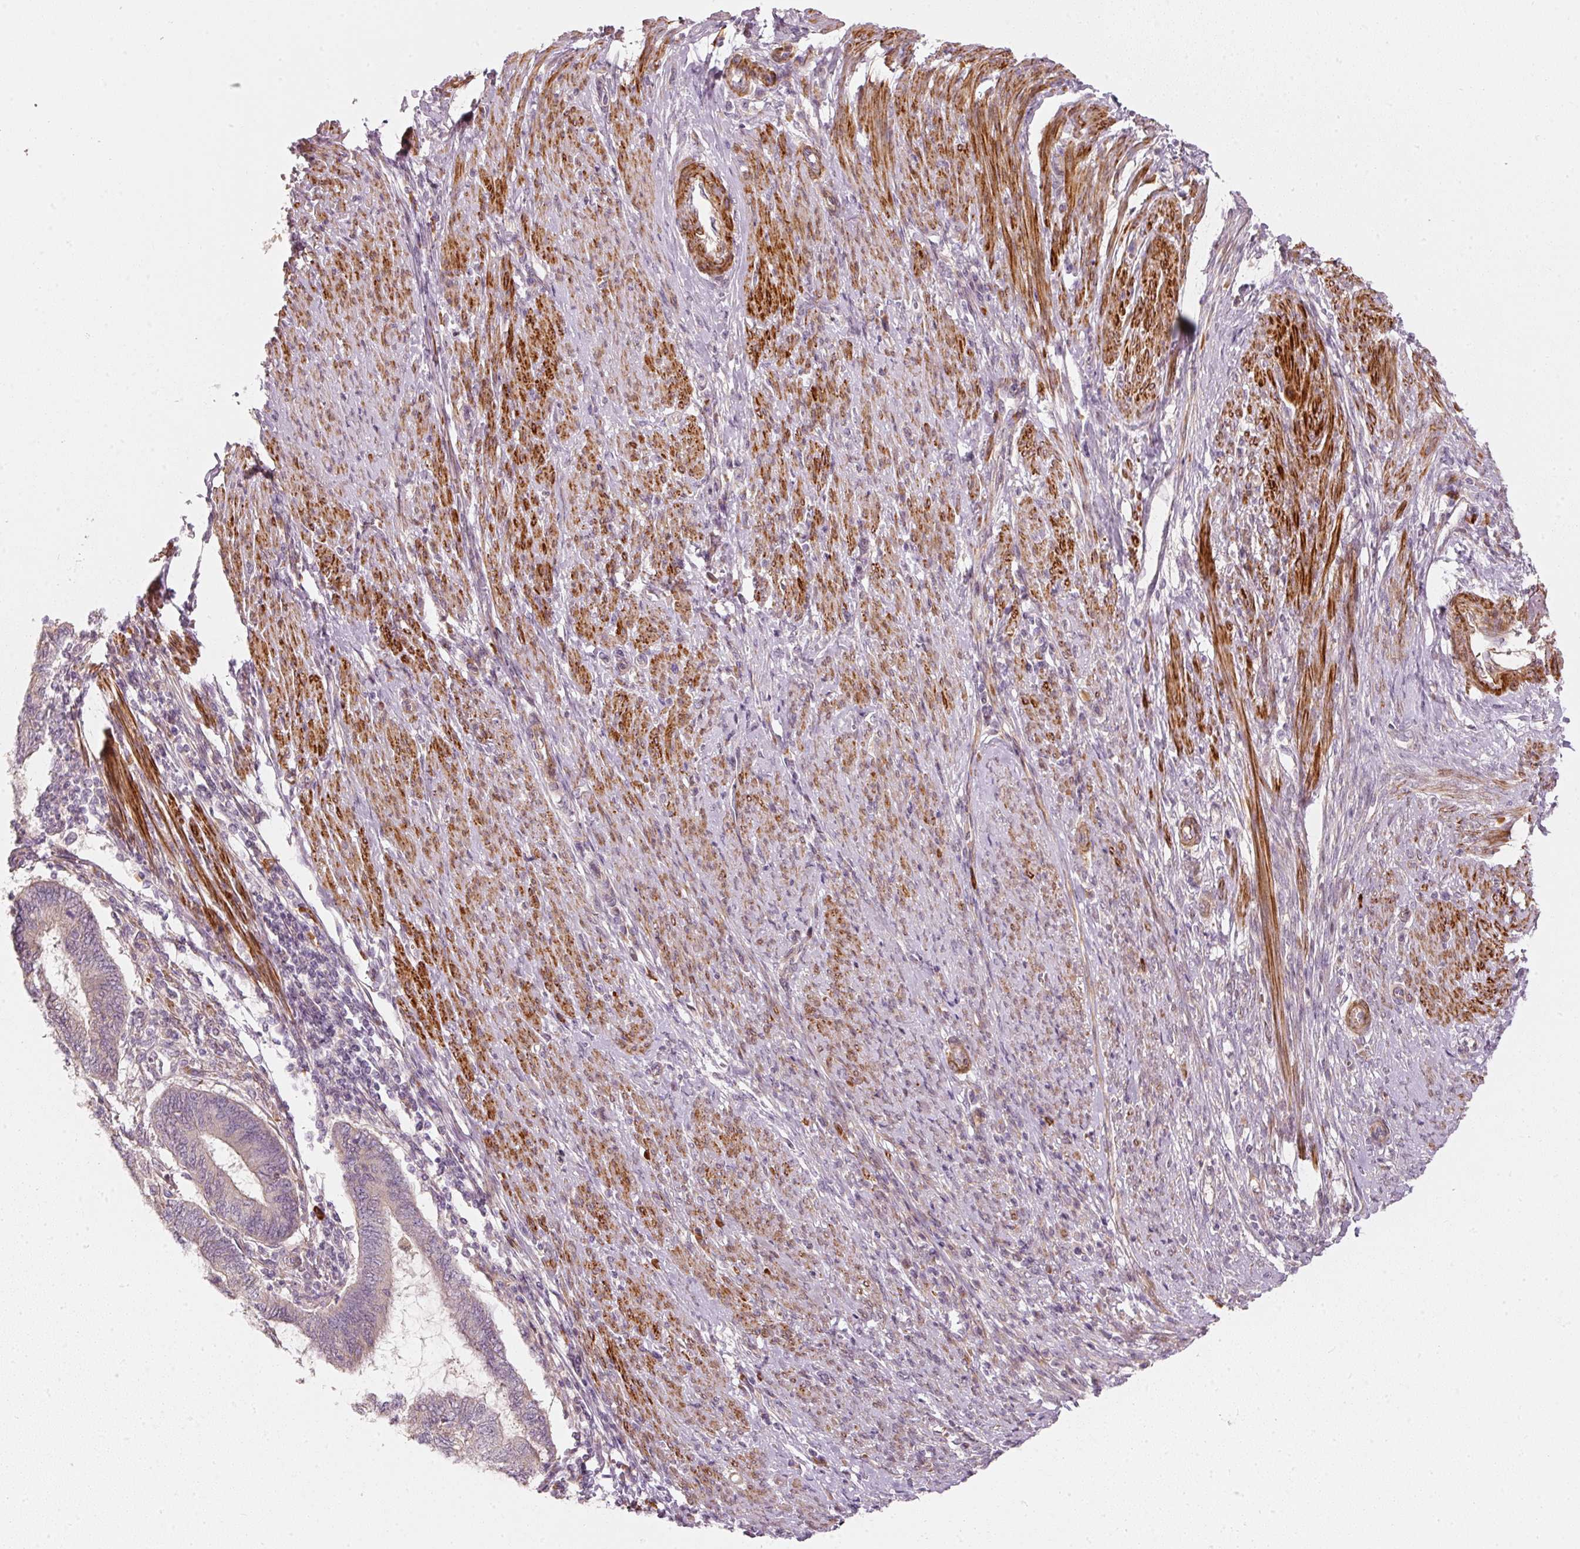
{"staining": {"intensity": "negative", "quantity": "none", "location": "none"}, "tissue": "endometrial cancer", "cell_type": "Tumor cells", "image_type": "cancer", "snomed": [{"axis": "morphology", "description": "Adenocarcinoma, NOS"}, {"axis": "topography", "description": "Uterus"}, {"axis": "topography", "description": "Endometrium"}], "caption": "Immunohistochemical staining of human endometrial adenocarcinoma exhibits no significant staining in tumor cells.", "gene": "KCNQ1", "patient": {"sex": "female", "age": 70}}